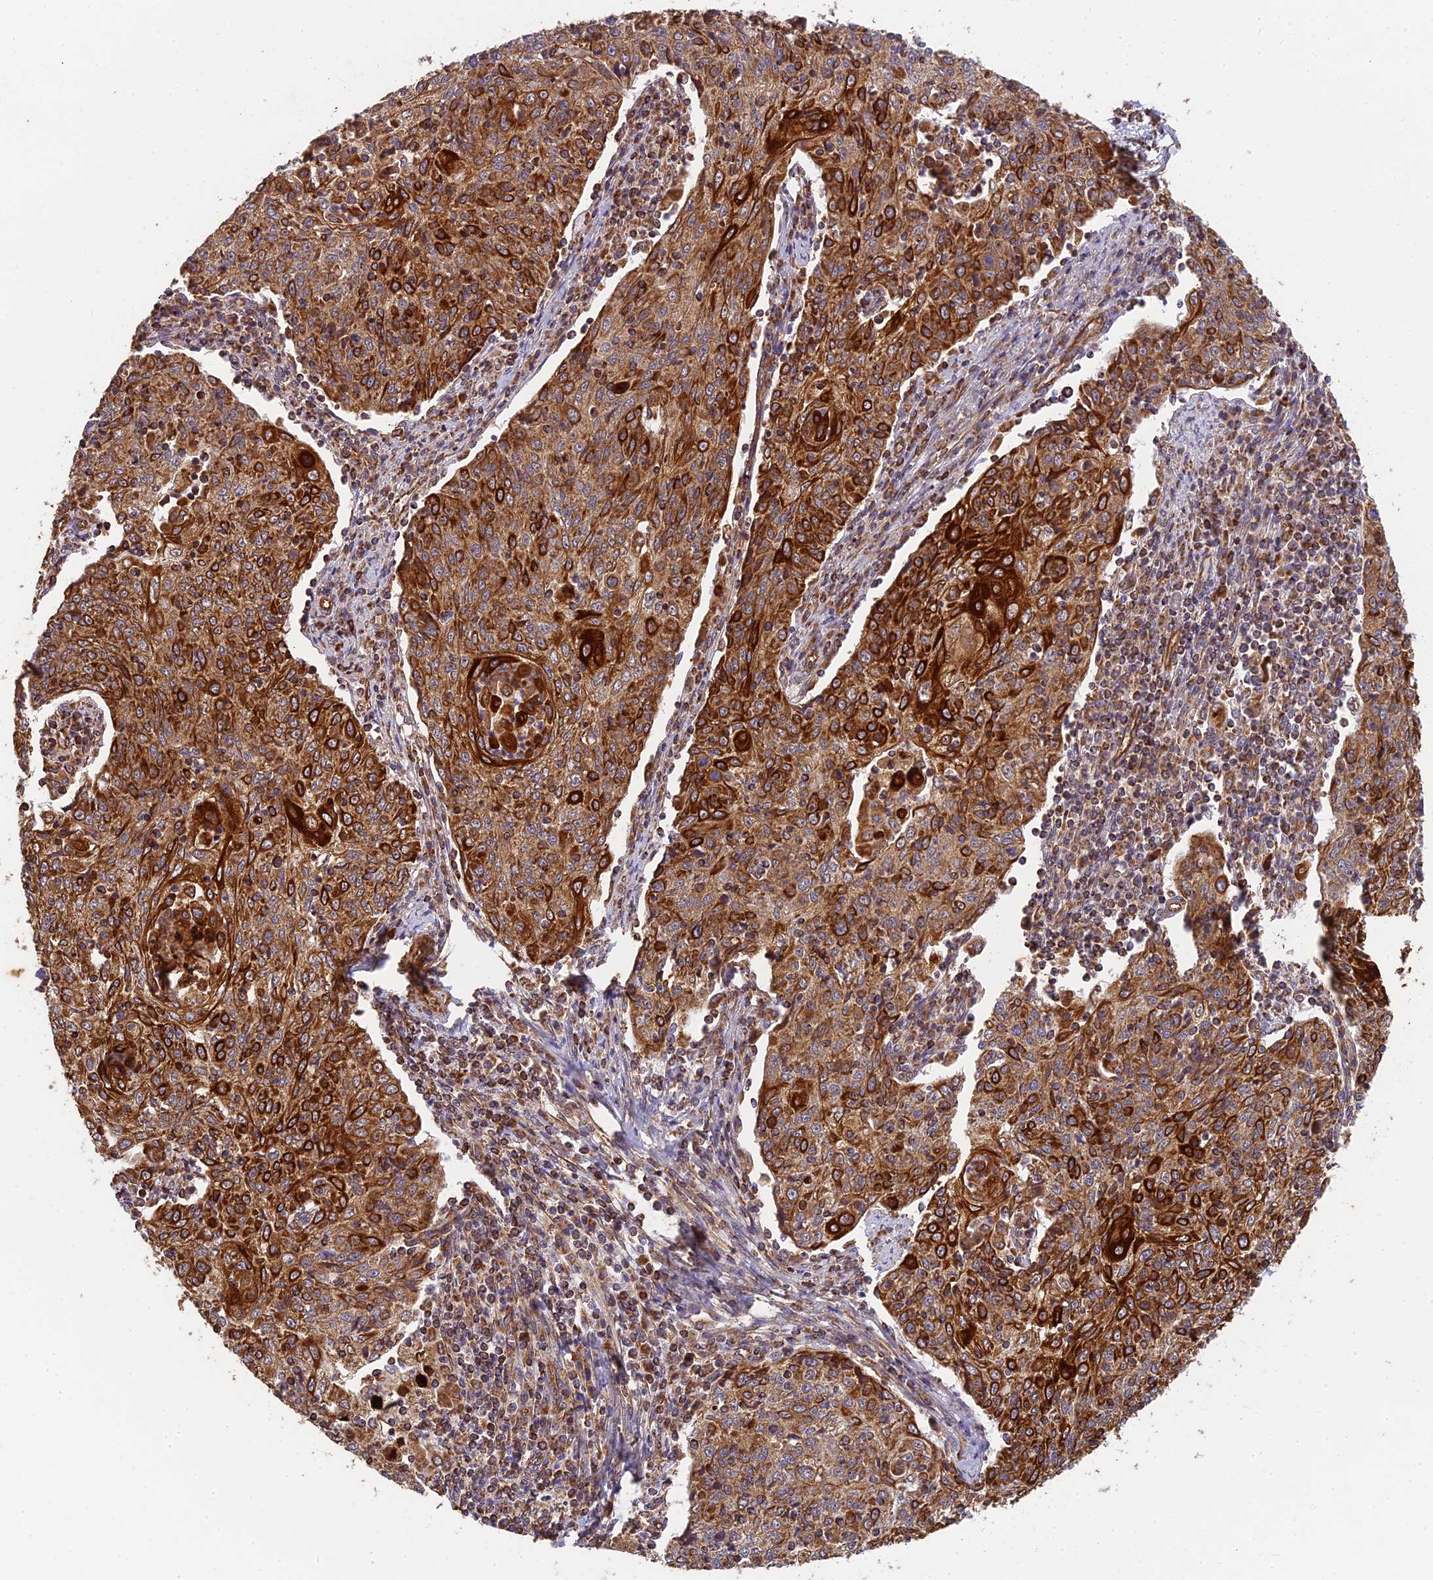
{"staining": {"intensity": "strong", "quantity": ">75%", "location": "cytoplasmic/membranous"}, "tissue": "cervical cancer", "cell_type": "Tumor cells", "image_type": "cancer", "snomed": [{"axis": "morphology", "description": "Squamous cell carcinoma, NOS"}, {"axis": "topography", "description": "Cervix"}], "caption": "Protein expression analysis of cervical cancer shows strong cytoplasmic/membranous positivity in about >75% of tumor cells.", "gene": "DSTYK", "patient": {"sex": "female", "age": 48}}